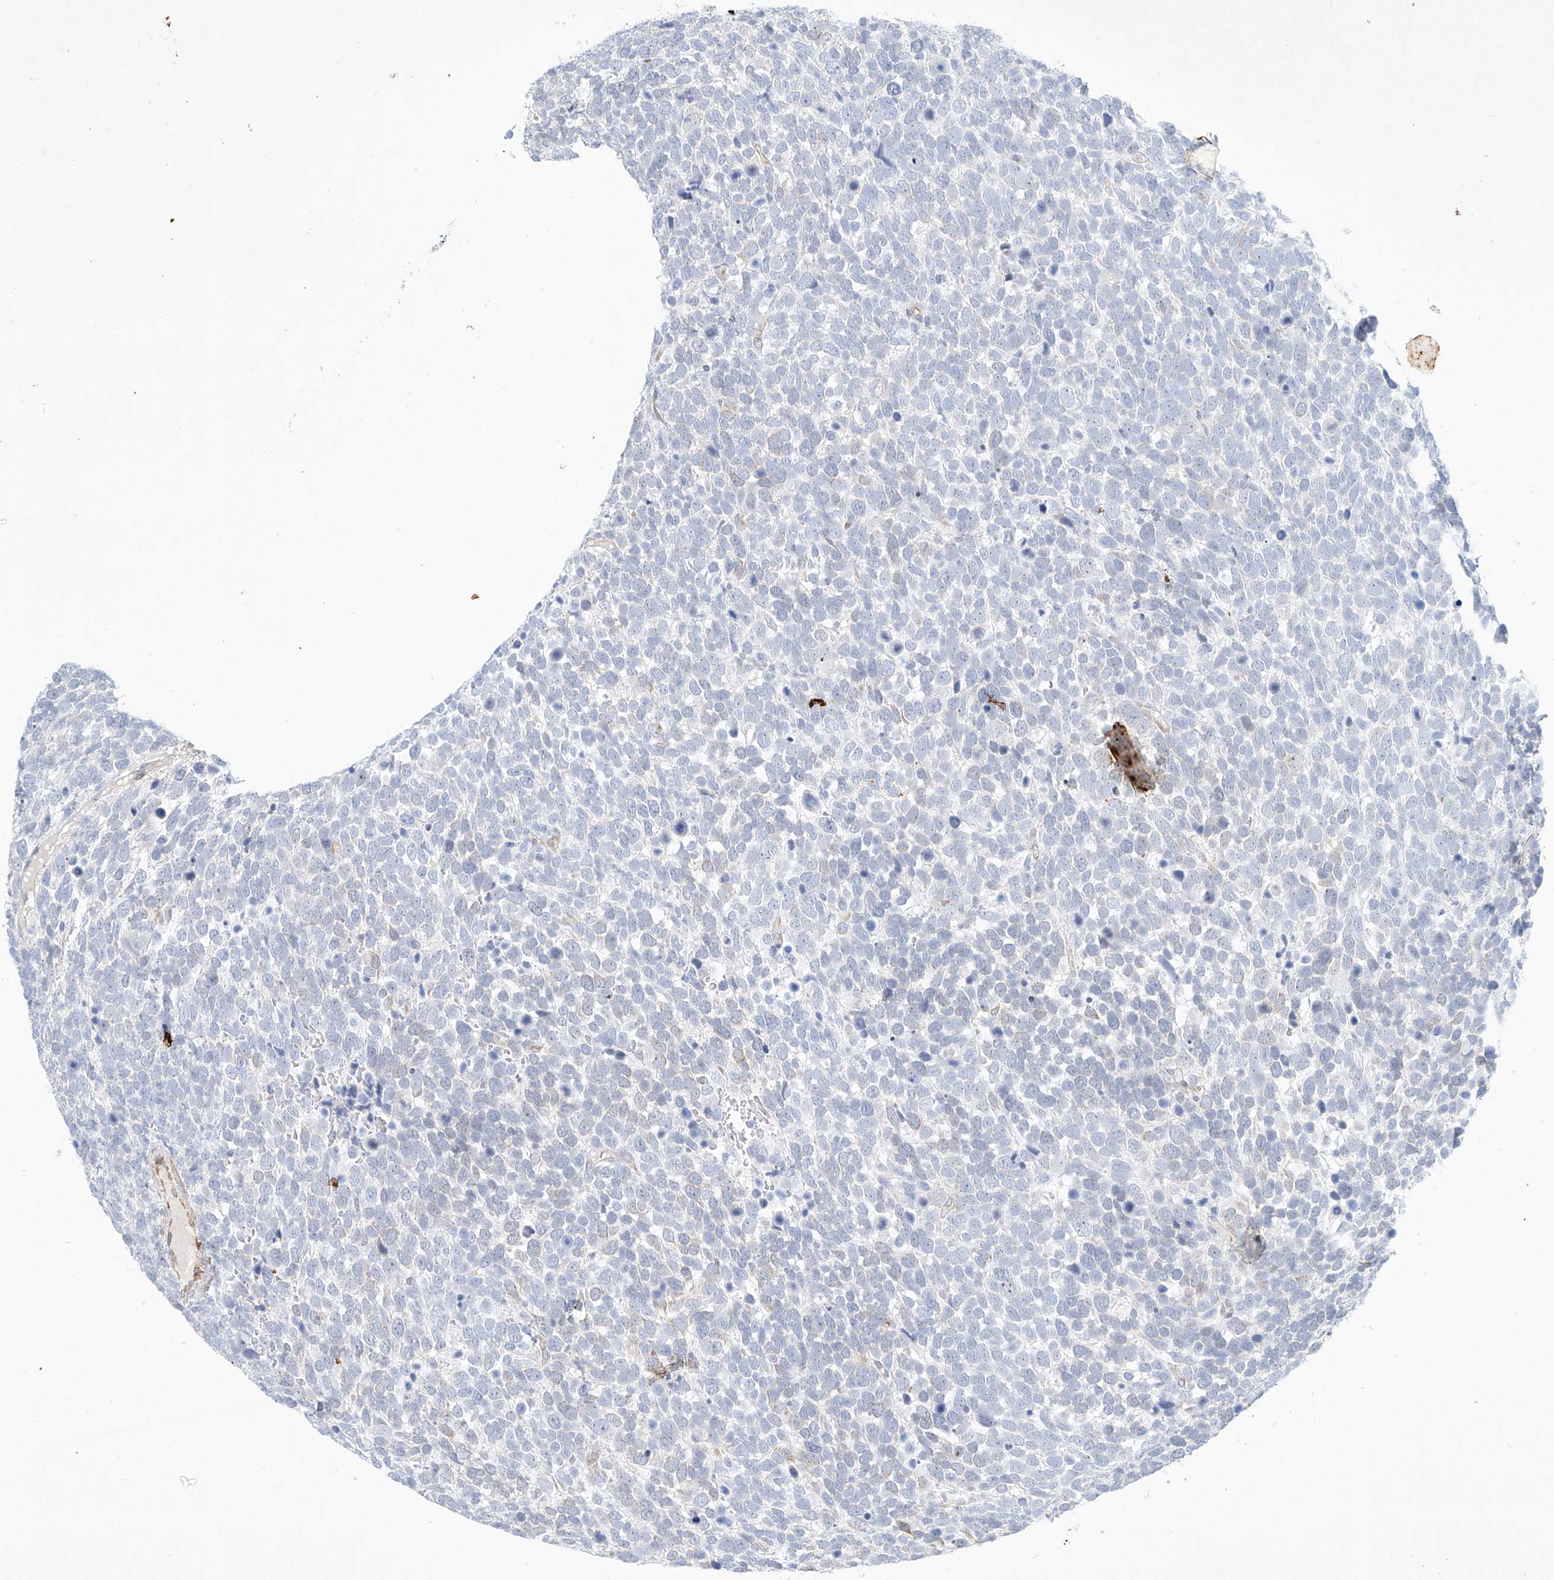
{"staining": {"intensity": "negative", "quantity": "none", "location": "none"}, "tissue": "urothelial cancer", "cell_type": "Tumor cells", "image_type": "cancer", "snomed": [{"axis": "morphology", "description": "Urothelial carcinoma, High grade"}, {"axis": "topography", "description": "Urinary bladder"}], "caption": "Tumor cells are negative for protein expression in human urothelial carcinoma (high-grade). (DAB (3,3'-diaminobenzidine) IHC visualized using brightfield microscopy, high magnification).", "gene": "REEP2", "patient": {"sex": "female", "age": 82}}